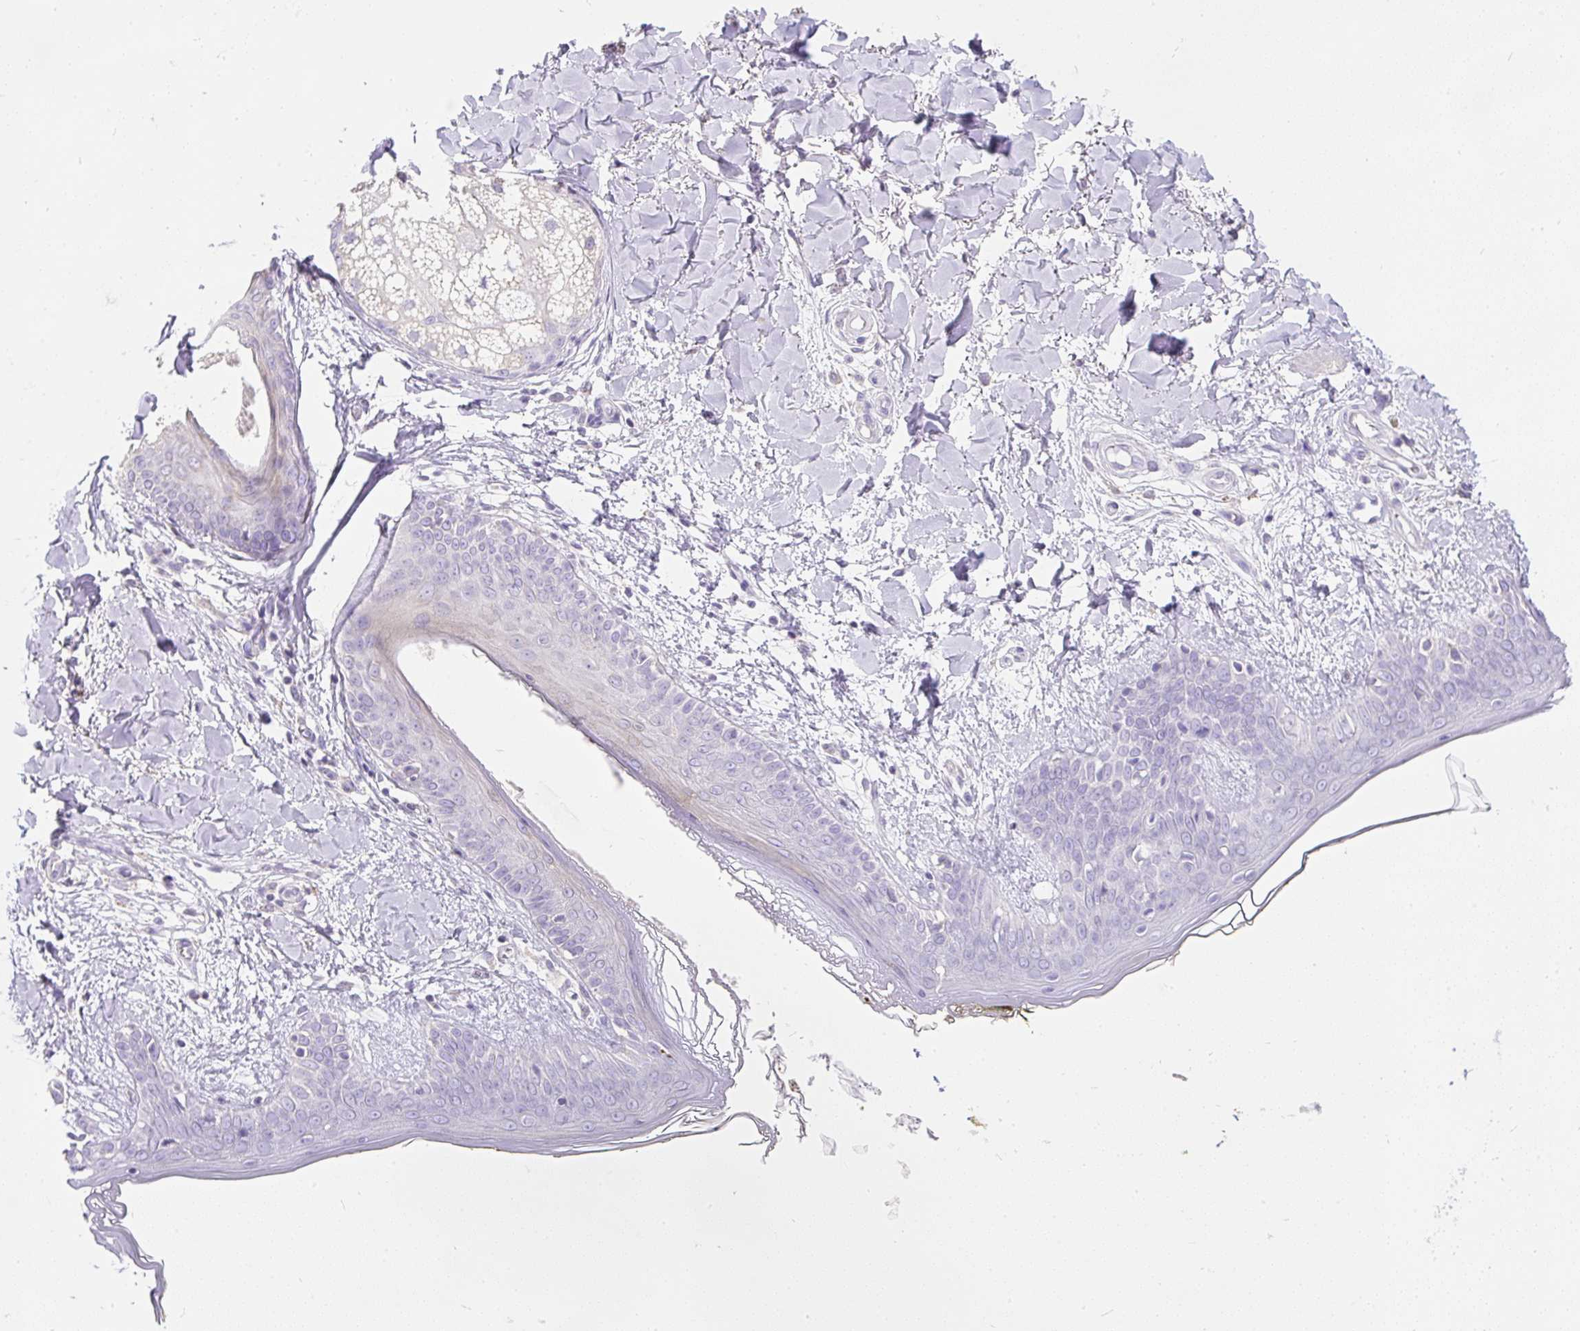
{"staining": {"intensity": "negative", "quantity": "none", "location": "none"}, "tissue": "skin", "cell_type": "Fibroblasts", "image_type": "normal", "snomed": [{"axis": "morphology", "description": "Normal tissue, NOS"}, {"axis": "topography", "description": "Skin"}], "caption": "IHC micrograph of benign skin stained for a protein (brown), which shows no positivity in fibroblasts.", "gene": "GBX1", "patient": {"sex": "female", "age": 34}}